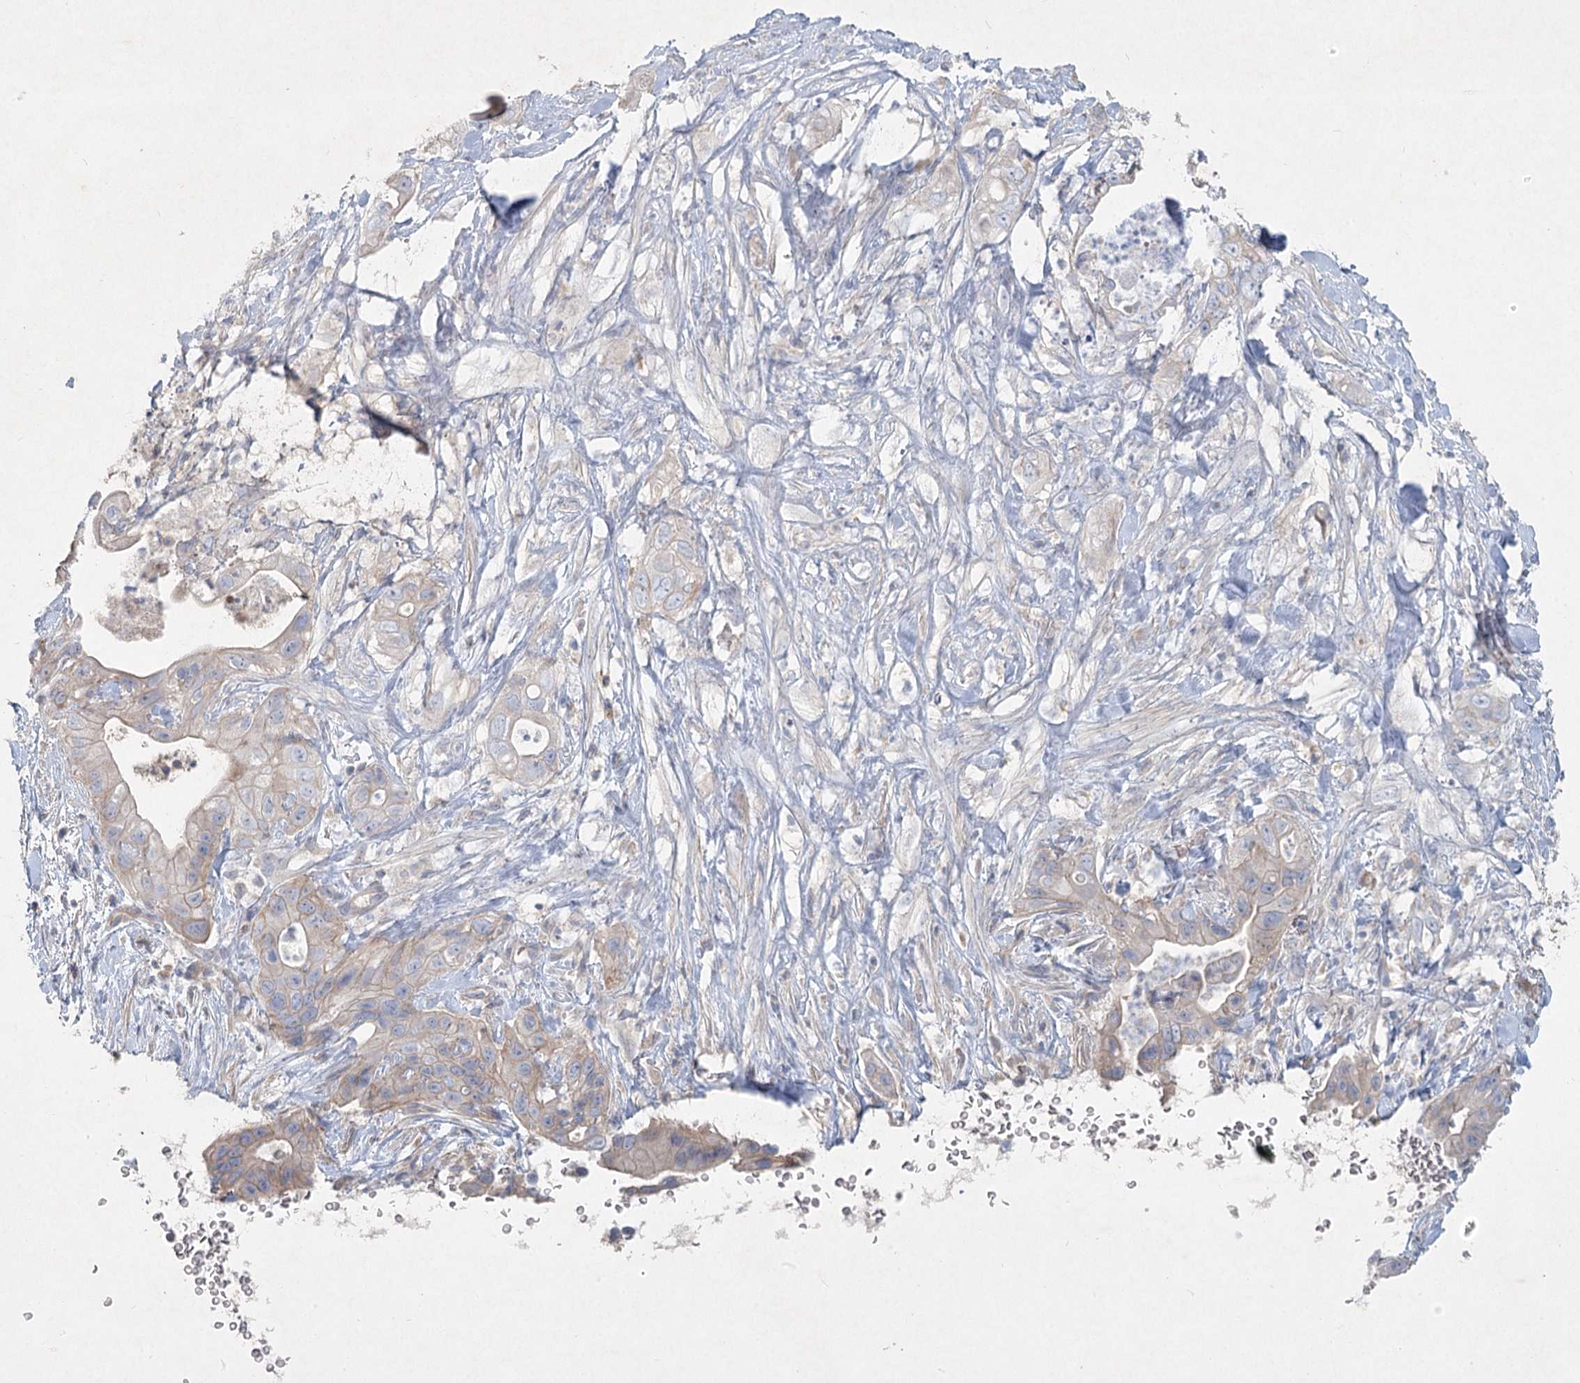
{"staining": {"intensity": "weak", "quantity": "25%-75%", "location": "cytoplasmic/membranous"}, "tissue": "pancreatic cancer", "cell_type": "Tumor cells", "image_type": "cancer", "snomed": [{"axis": "morphology", "description": "Adenocarcinoma, NOS"}, {"axis": "topography", "description": "Pancreas"}], "caption": "Tumor cells display low levels of weak cytoplasmic/membranous positivity in approximately 25%-75% of cells in adenocarcinoma (pancreatic).", "gene": "DNMBP", "patient": {"sex": "female", "age": 78}}